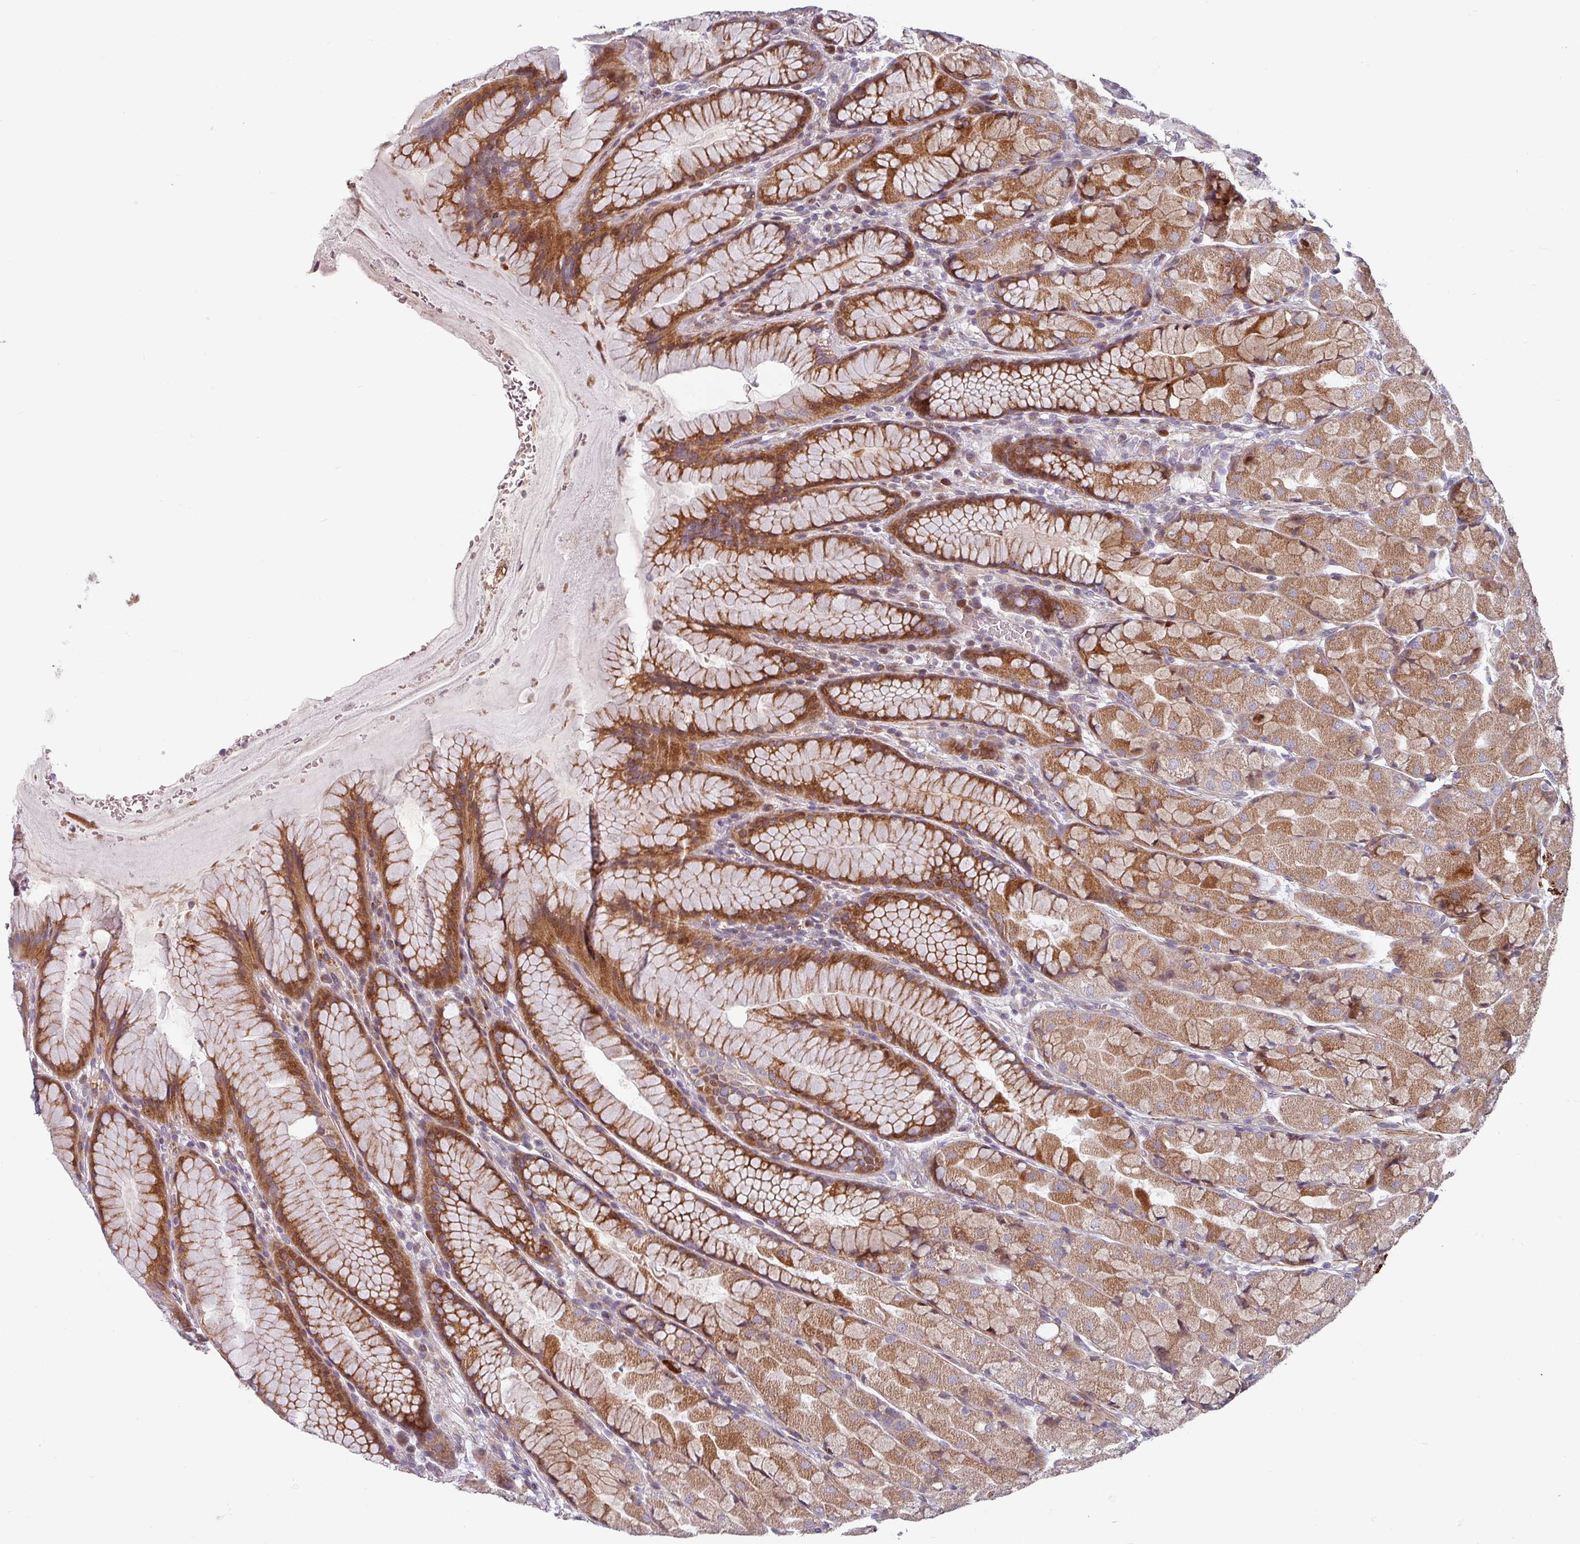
{"staining": {"intensity": "moderate", "quantity": "25%-75%", "location": "cytoplasmic/membranous"}, "tissue": "stomach", "cell_type": "Glandular cells", "image_type": "normal", "snomed": [{"axis": "morphology", "description": "Normal tissue, NOS"}, {"axis": "topography", "description": "Stomach"}], "caption": "Immunohistochemistry histopathology image of unremarkable stomach: human stomach stained using immunohistochemistry reveals medium levels of moderate protein expression localized specifically in the cytoplasmic/membranous of glandular cells, appearing as a cytoplasmic/membranous brown color.", "gene": "CYB5RL", "patient": {"sex": "male", "age": 57}}